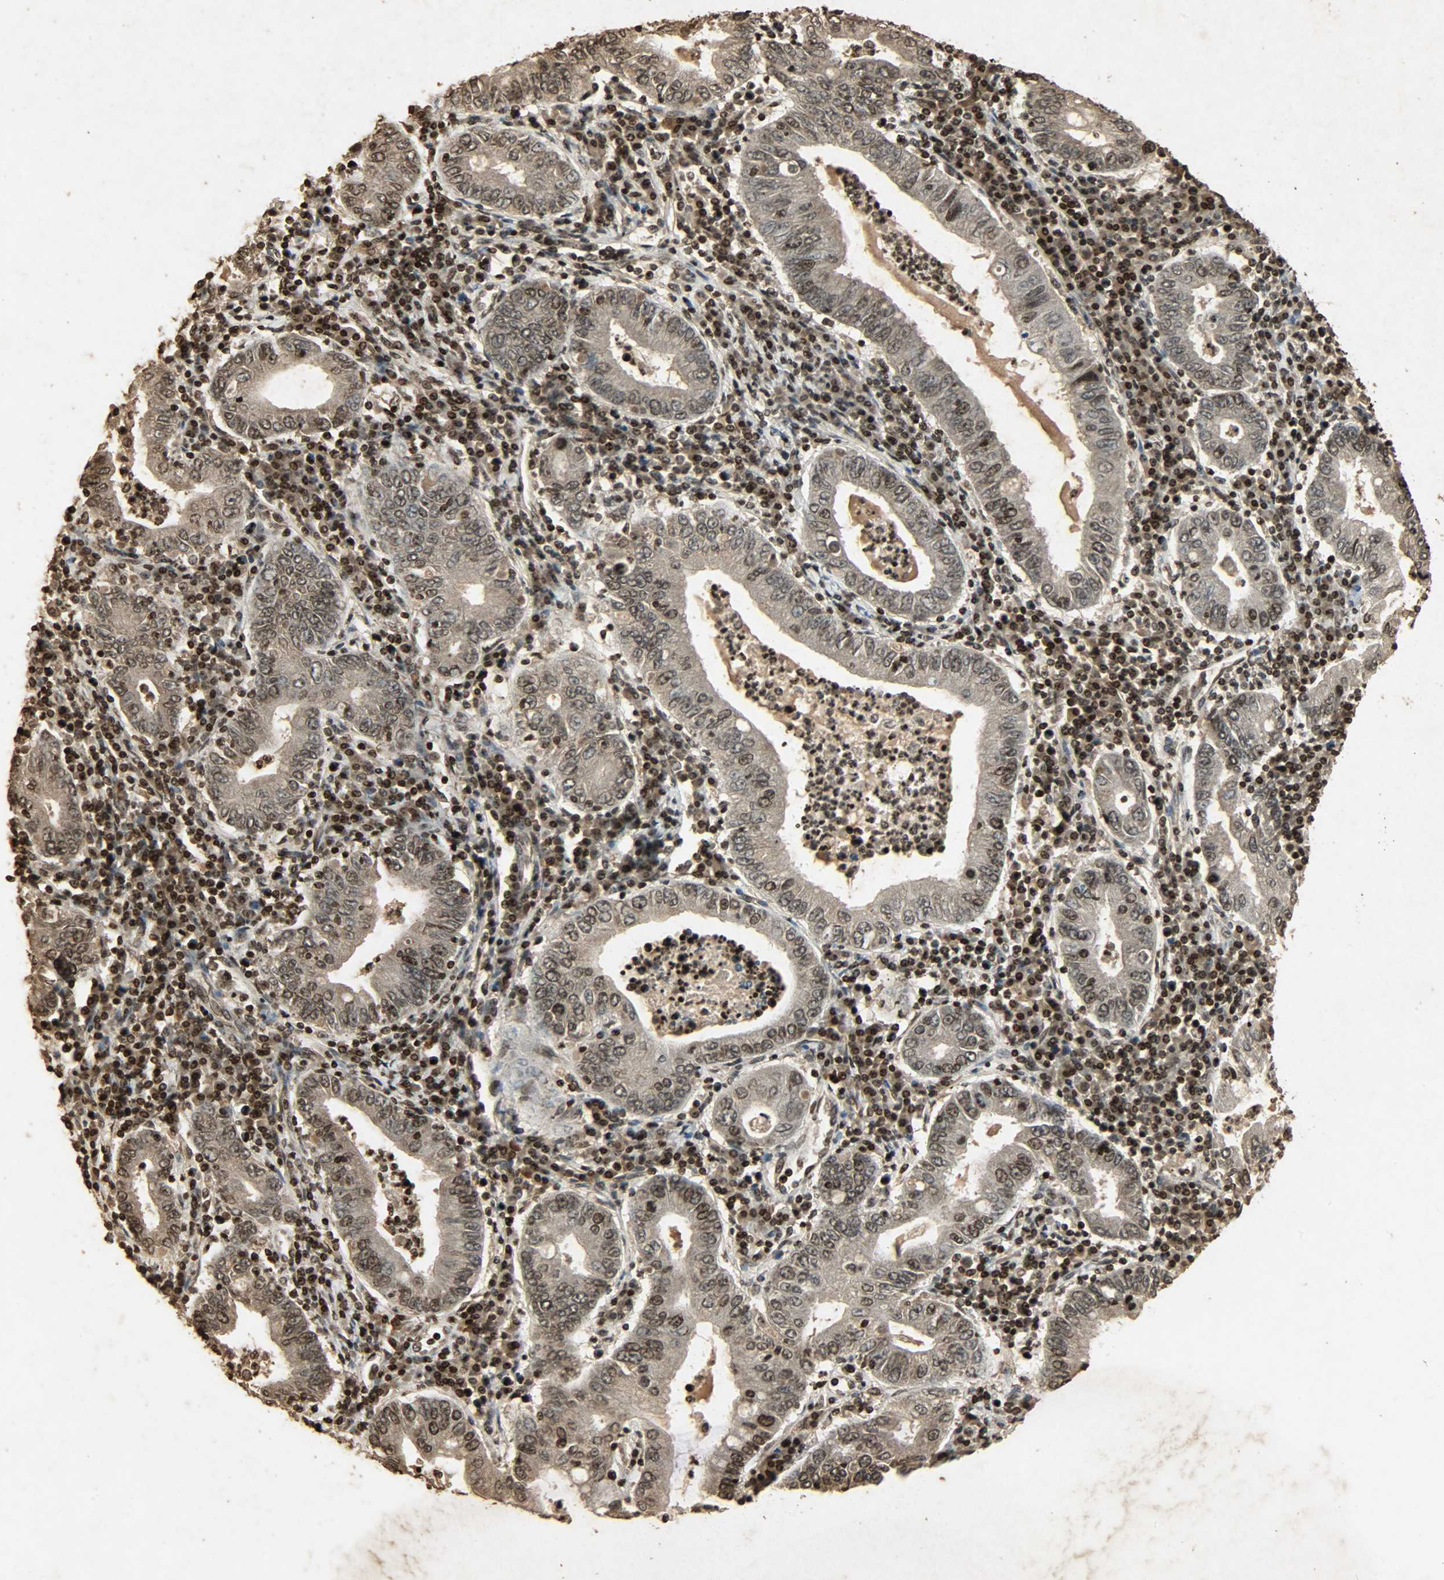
{"staining": {"intensity": "moderate", "quantity": ">75%", "location": "cytoplasmic/membranous,nuclear"}, "tissue": "stomach cancer", "cell_type": "Tumor cells", "image_type": "cancer", "snomed": [{"axis": "morphology", "description": "Normal tissue, NOS"}, {"axis": "morphology", "description": "Adenocarcinoma, NOS"}, {"axis": "topography", "description": "Esophagus"}, {"axis": "topography", "description": "Stomach, upper"}, {"axis": "topography", "description": "Peripheral nerve tissue"}], "caption": "Protein analysis of stomach adenocarcinoma tissue reveals moderate cytoplasmic/membranous and nuclear staining in approximately >75% of tumor cells.", "gene": "PPP3R1", "patient": {"sex": "male", "age": 62}}